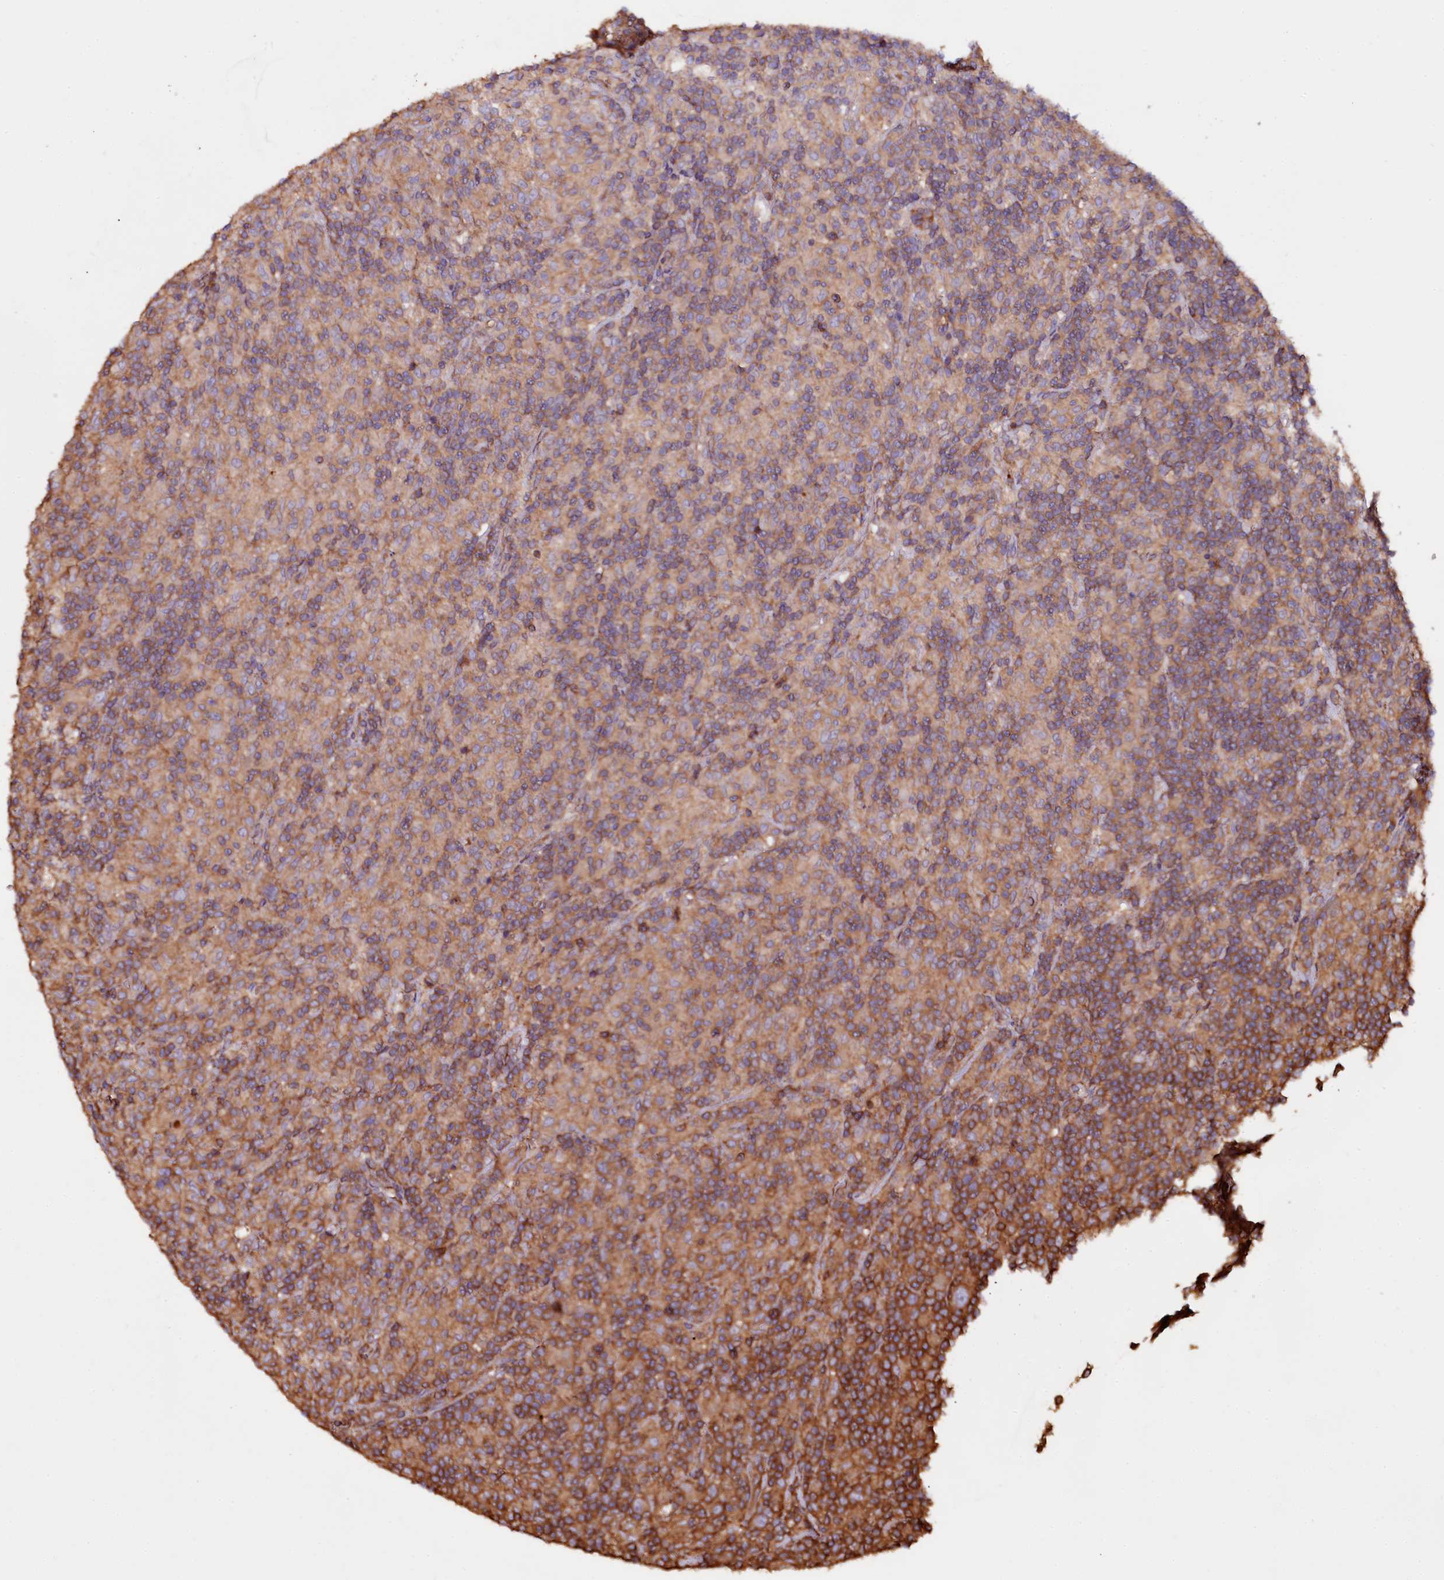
{"staining": {"intensity": "moderate", "quantity": ">75%", "location": "cytoplasmic/membranous"}, "tissue": "lymphoma", "cell_type": "Tumor cells", "image_type": "cancer", "snomed": [{"axis": "morphology", "description": "Hodgkin's disease, NOS"}, {"axis": "topography", "description": "Lymph node"}], "caption": "Protein staining displays moderate cytoplasmic/membranous staining in approximately >75% of tumor cells in lymphoma.", "gene": "RARS2", "patient": {"sex": "male", "age": 70}}